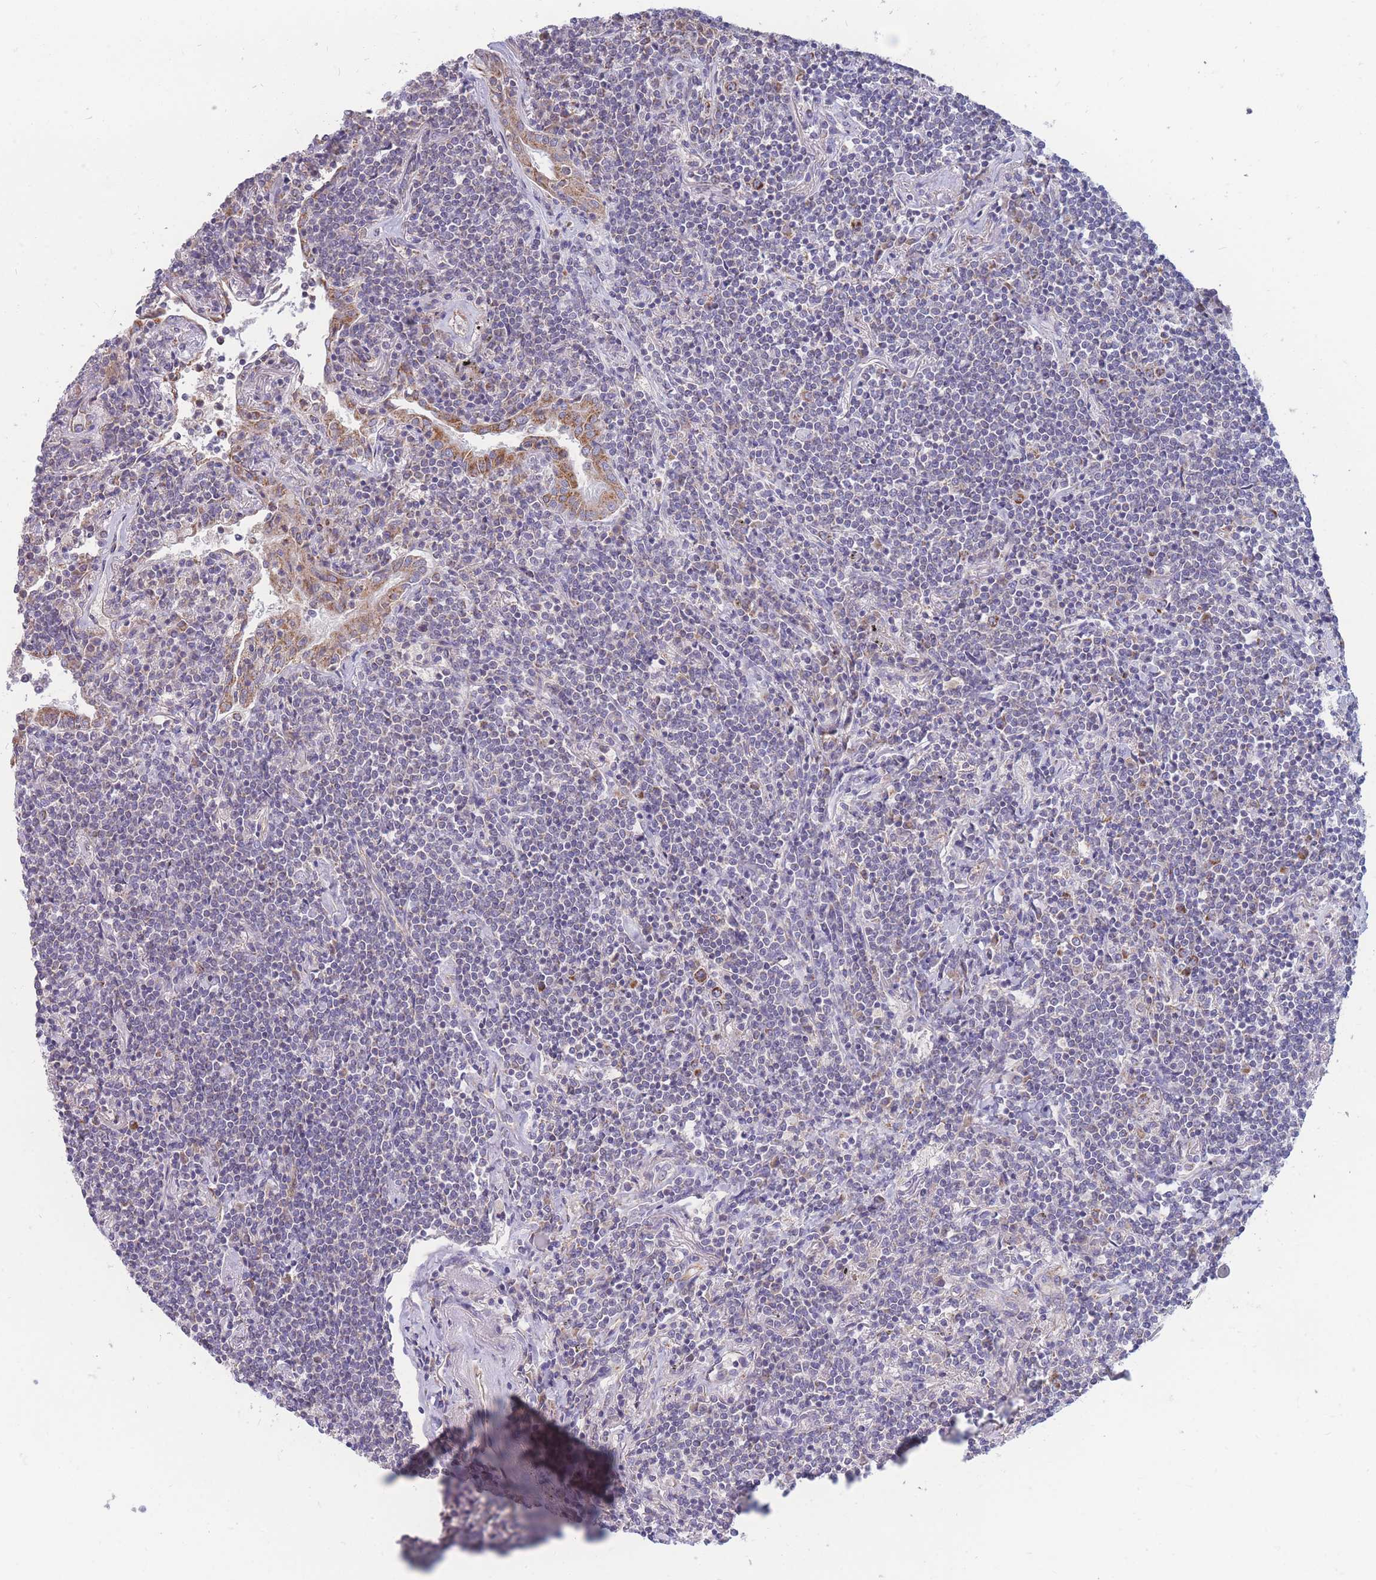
{"staining": {"intensity": "negative", "quantity": "none", "location": "none"}, "tissue": "lymphoma", "cell_type": "Tumor cells", "image_type": "cancer", "snomed": [{"axis": "morphology", "description": "Malignant lymphoma, non-Hodgkin's type, Low grade"}, {"axis": "topography", "description": "Lung"}], "caption": "Immunohistochemical staining of malignant lymphoma, non-Hodgkin's type (low-grade) exhibits no significant expression in tumor cells.", "gene": "MRPS9", "patient": {"sex": "female", "age": 71}}